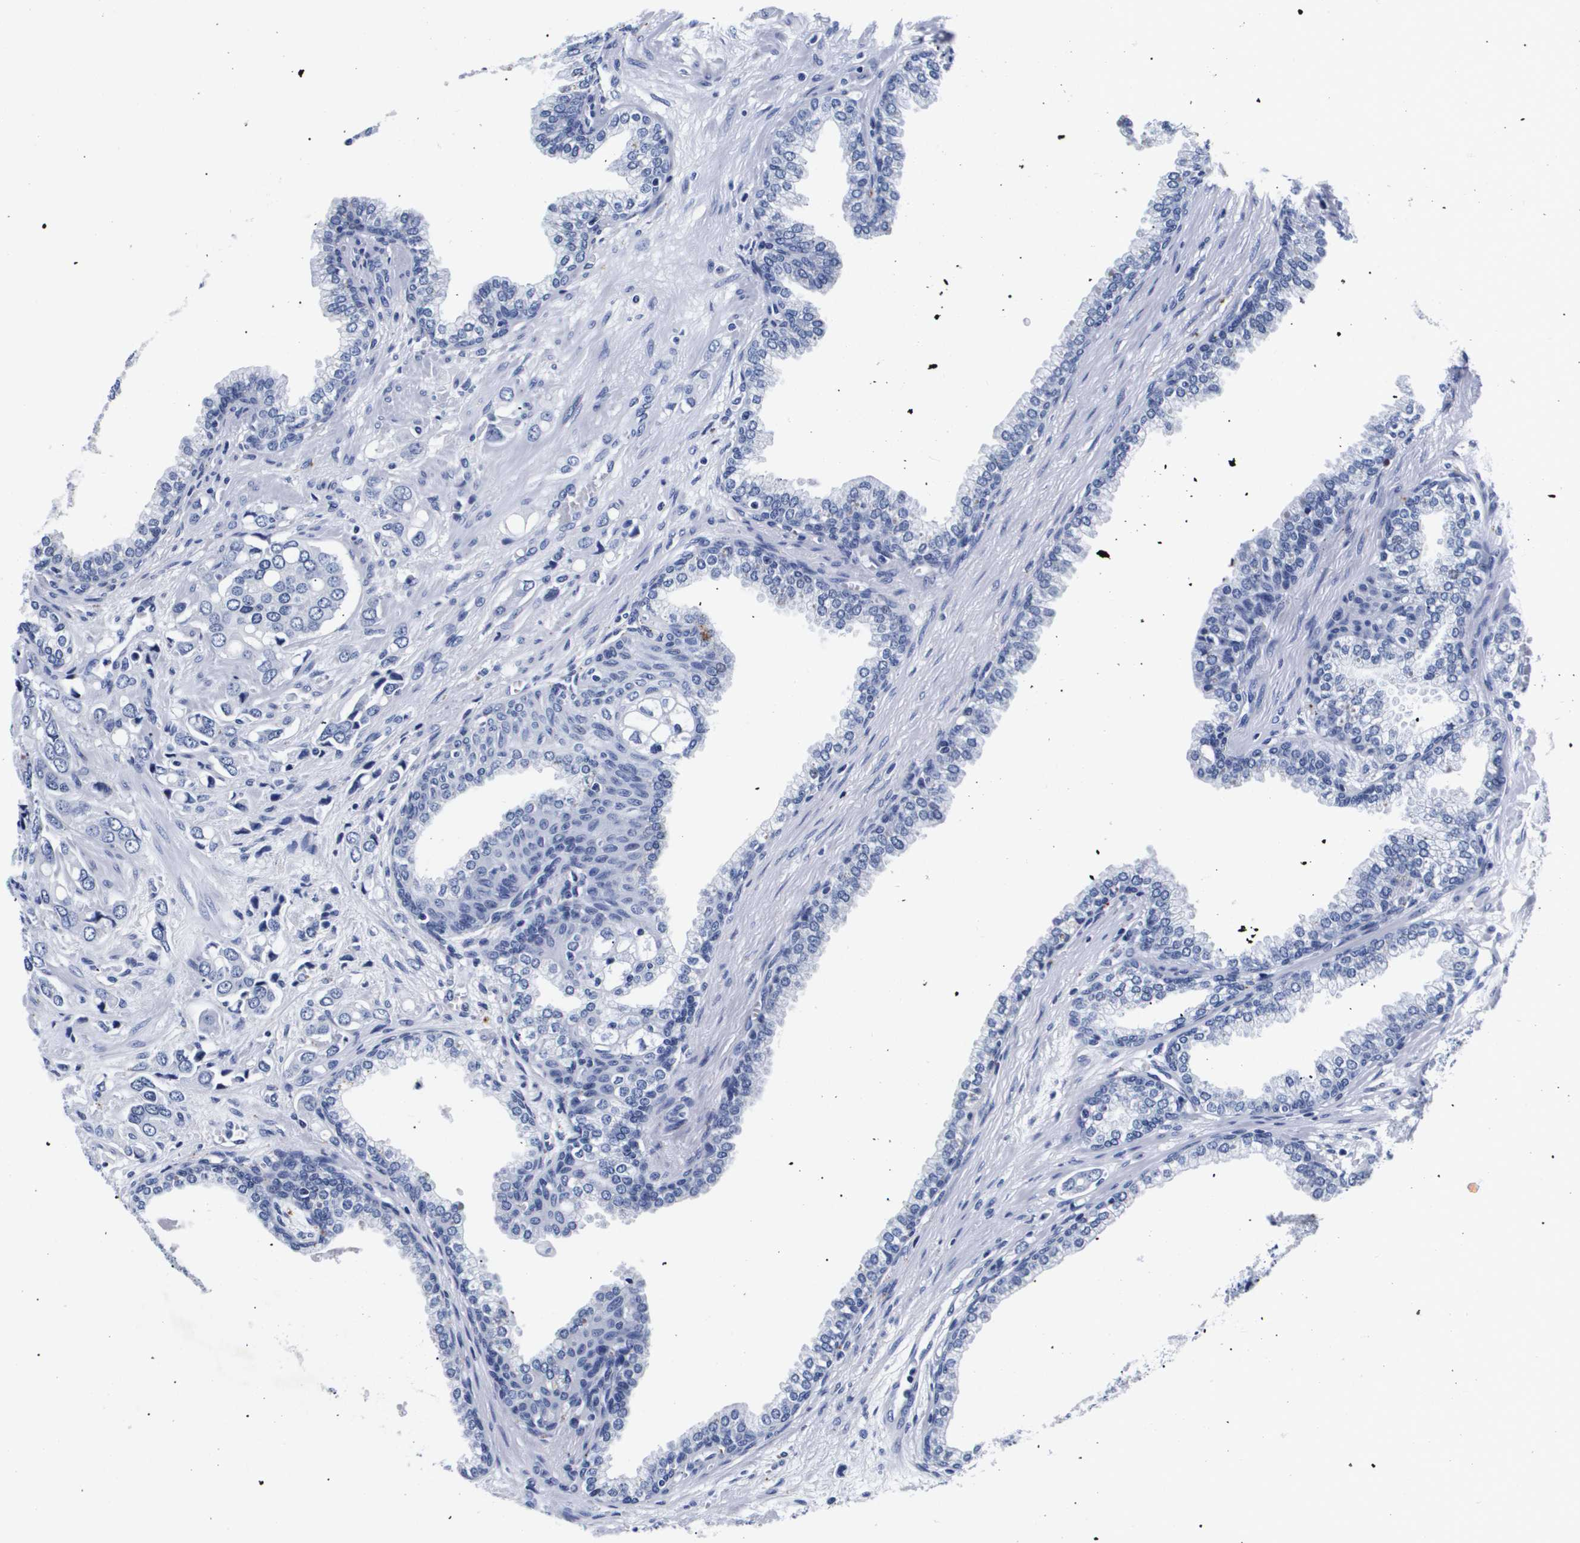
{"staining": {"intensity": "negative", "quantity": "none", "location": "none"}, "tissue": "prostate cancer", "cell_type": "Tumor cells", "image_type": "cancer", "snomed": [{"axis": "morphology", "description": "Adenocarcinoma, High grade"}, {"axis": "topography", "description": "Prostate"}], "caption": "The image displays no staining of tumor cells in prostate cancer.", "gene": "ATP6V0A4", "patient": {"sex": "male", "age": 52}}